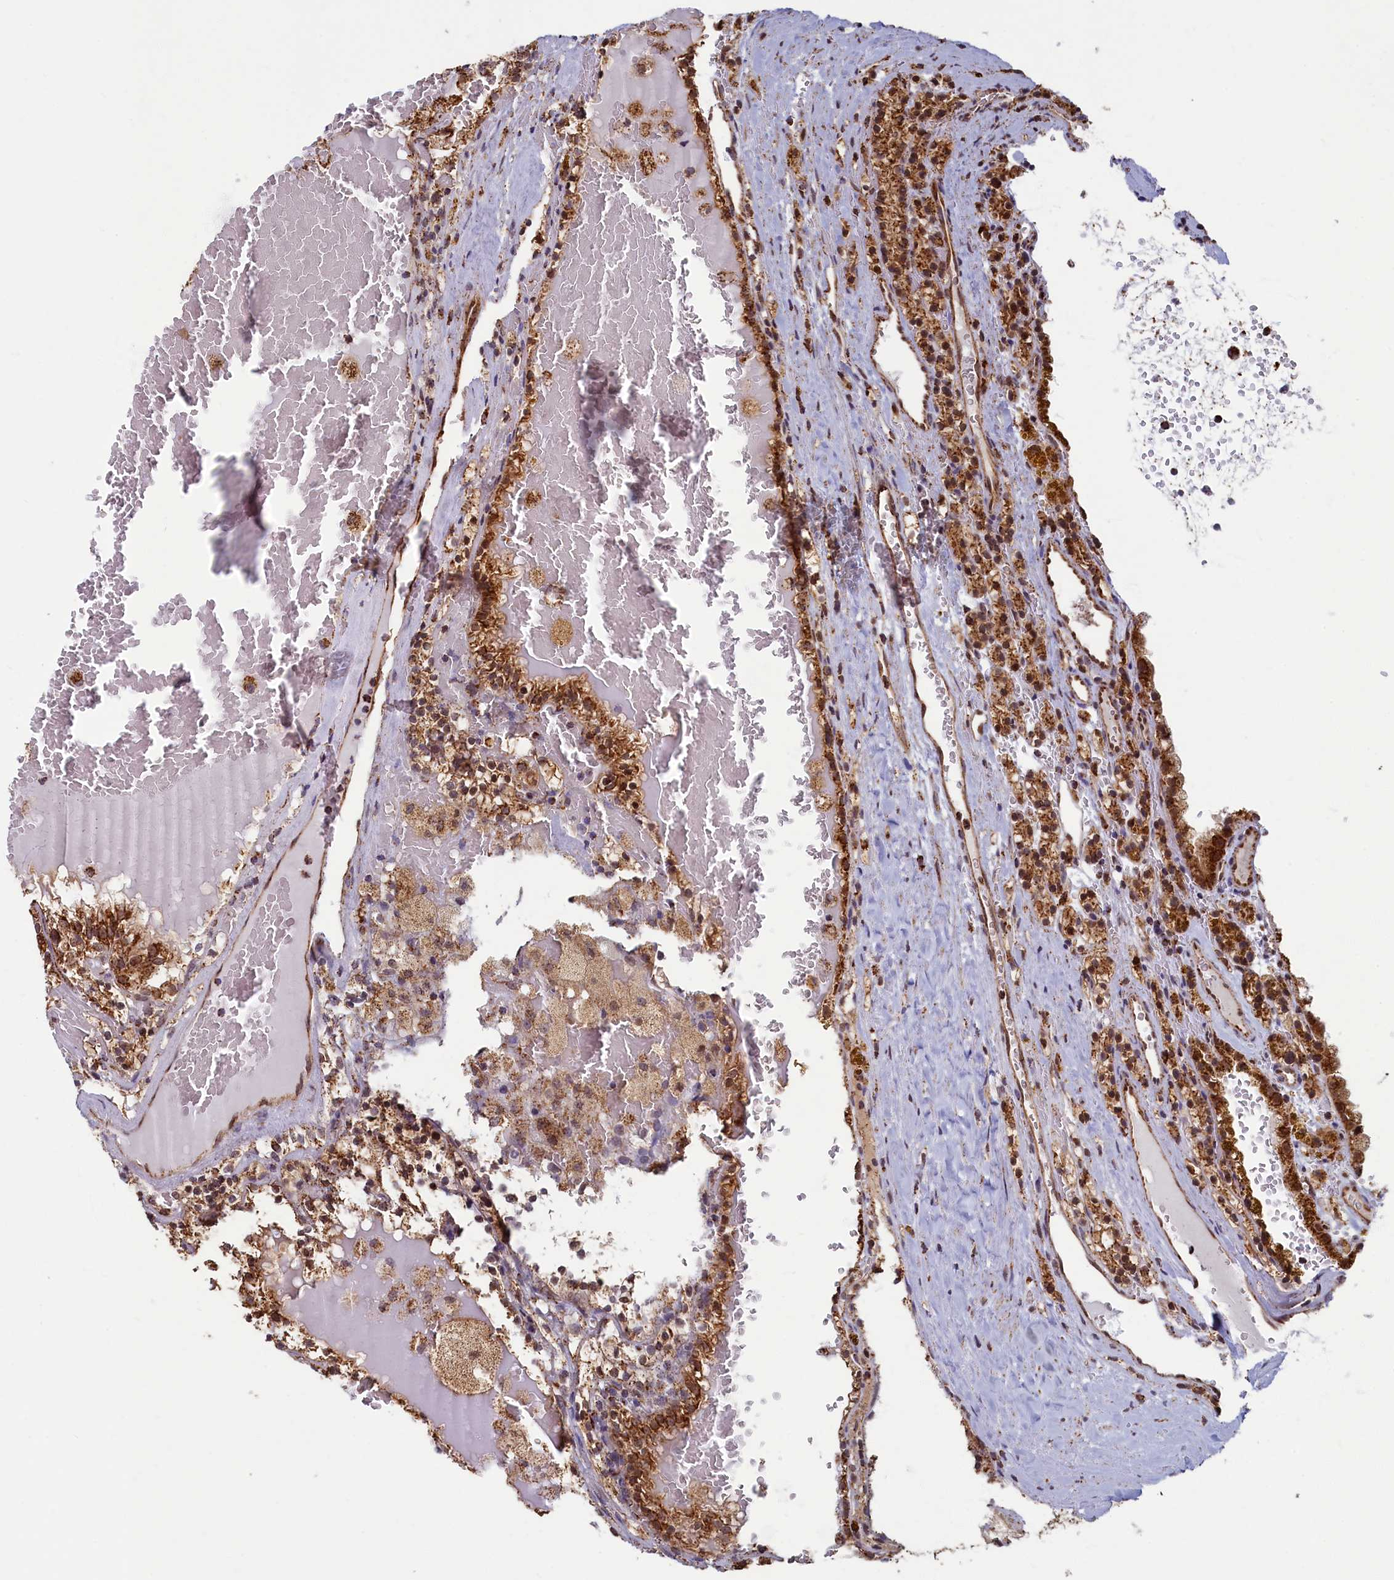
{"staining": {"intensity": "strong", "quantity": ">75%", "location": "cytoplasmic/membranous"}, "tissue": "renal cancer", "cell_type": "Tumor cells", "image_type": "cancer", "snomed": [{"axis": "morphology", "description": "Adenocarcinoma, NOS"}, {"axis": "topography", "description": "Kidney"}], "caption": "A brown stain shows strong cytoplasmic/membranous positivity of a protein in renal cancer tumor cells.", "gene": "SPR", "patient": {"sex": "female", "age": 56}}